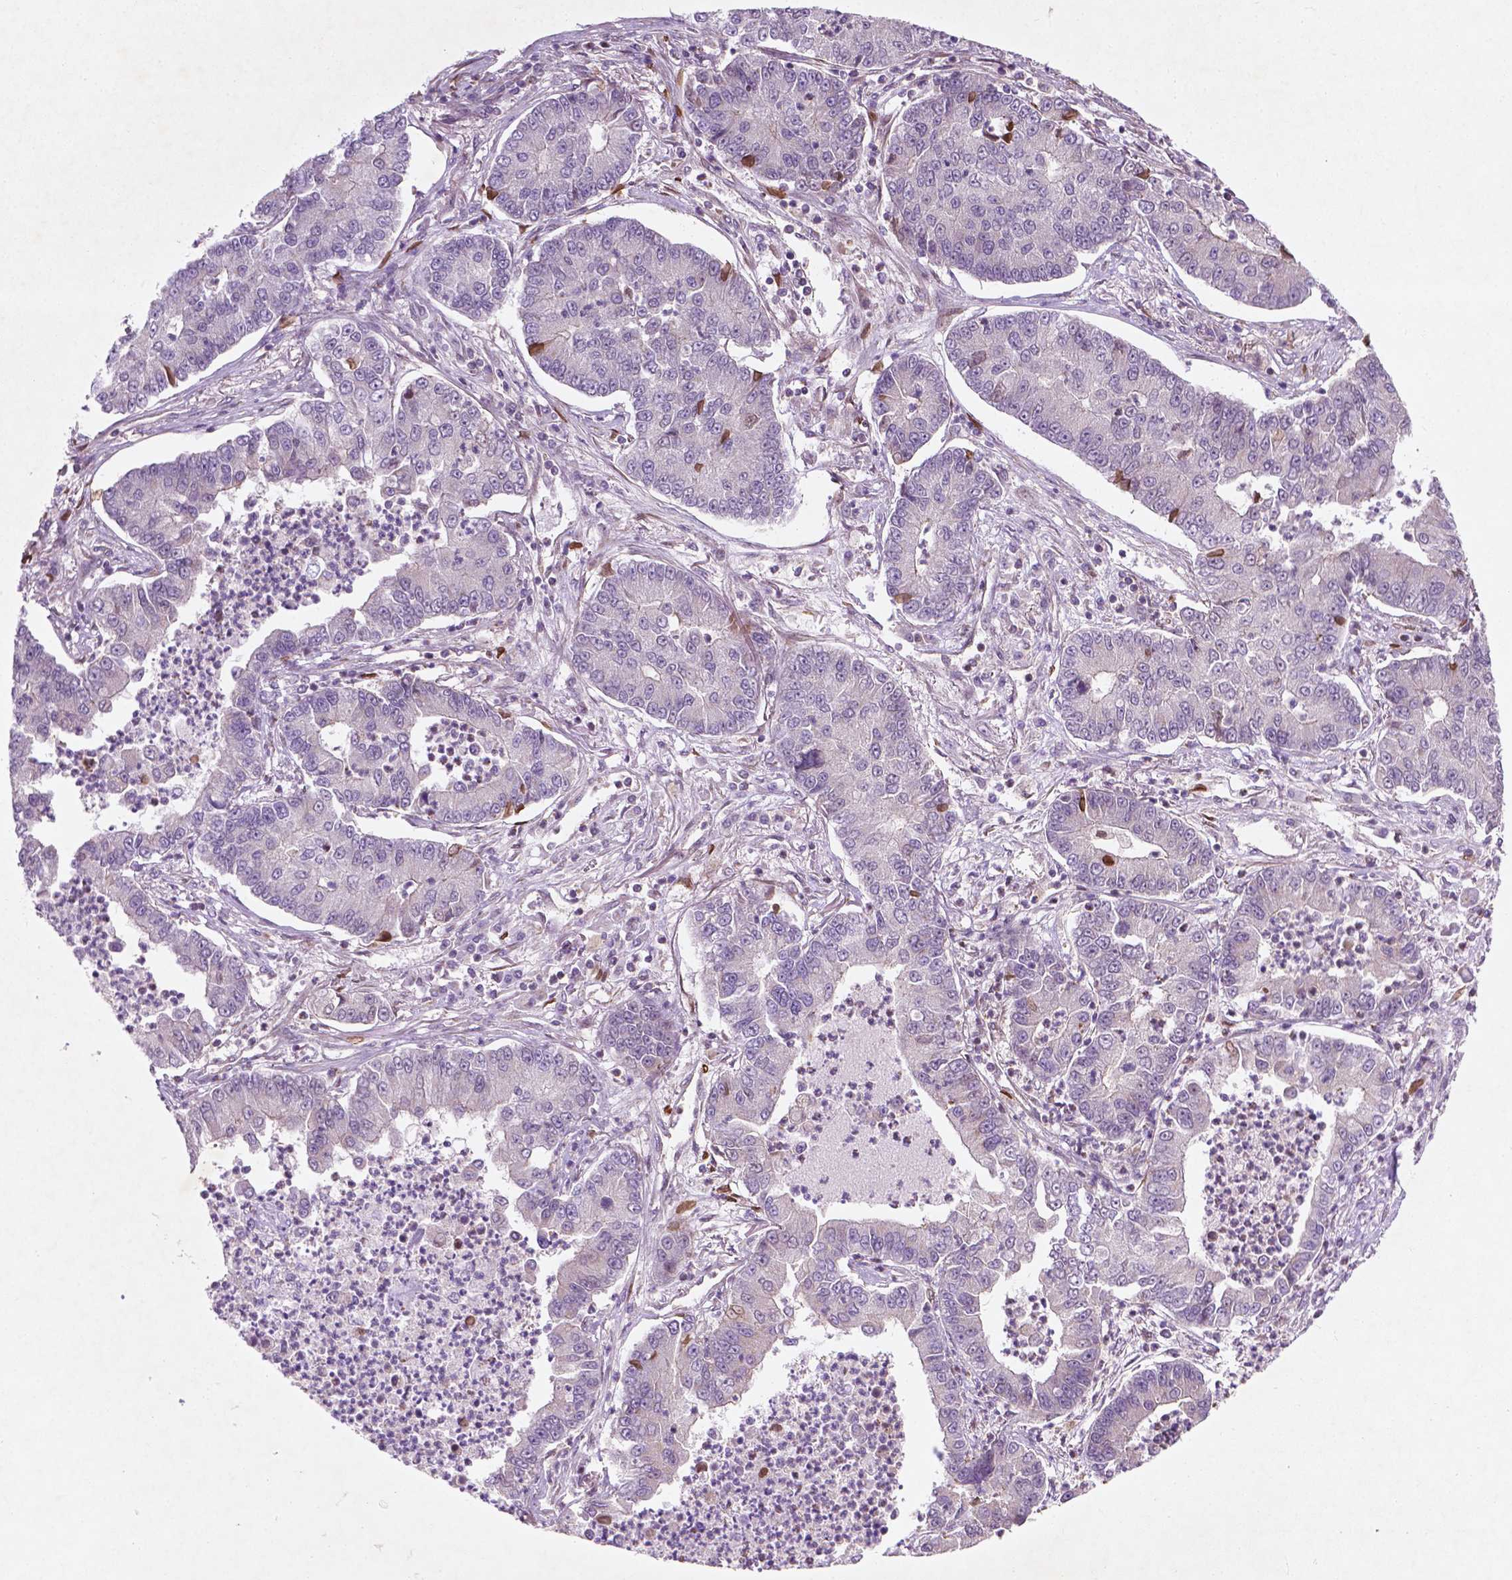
{"staining": {"intensity": "negative", "quantity": "none", "location": "none"}, "tissue": "lung cancer", "cell_type": "Tumor cells", "image_type": "cancer", "snomed": [{"axis": "morphology", "description": "Adenocarcinoma, NOS"}, {"axis": "topography", "description": "Lung"}], "caption": "An image of human lung adenocarcinoma is negative for staining in tumor cells. Nuclei are stained in blue.", "gene": "TCHP", "patient": {"sex": "female", "age": 57}}